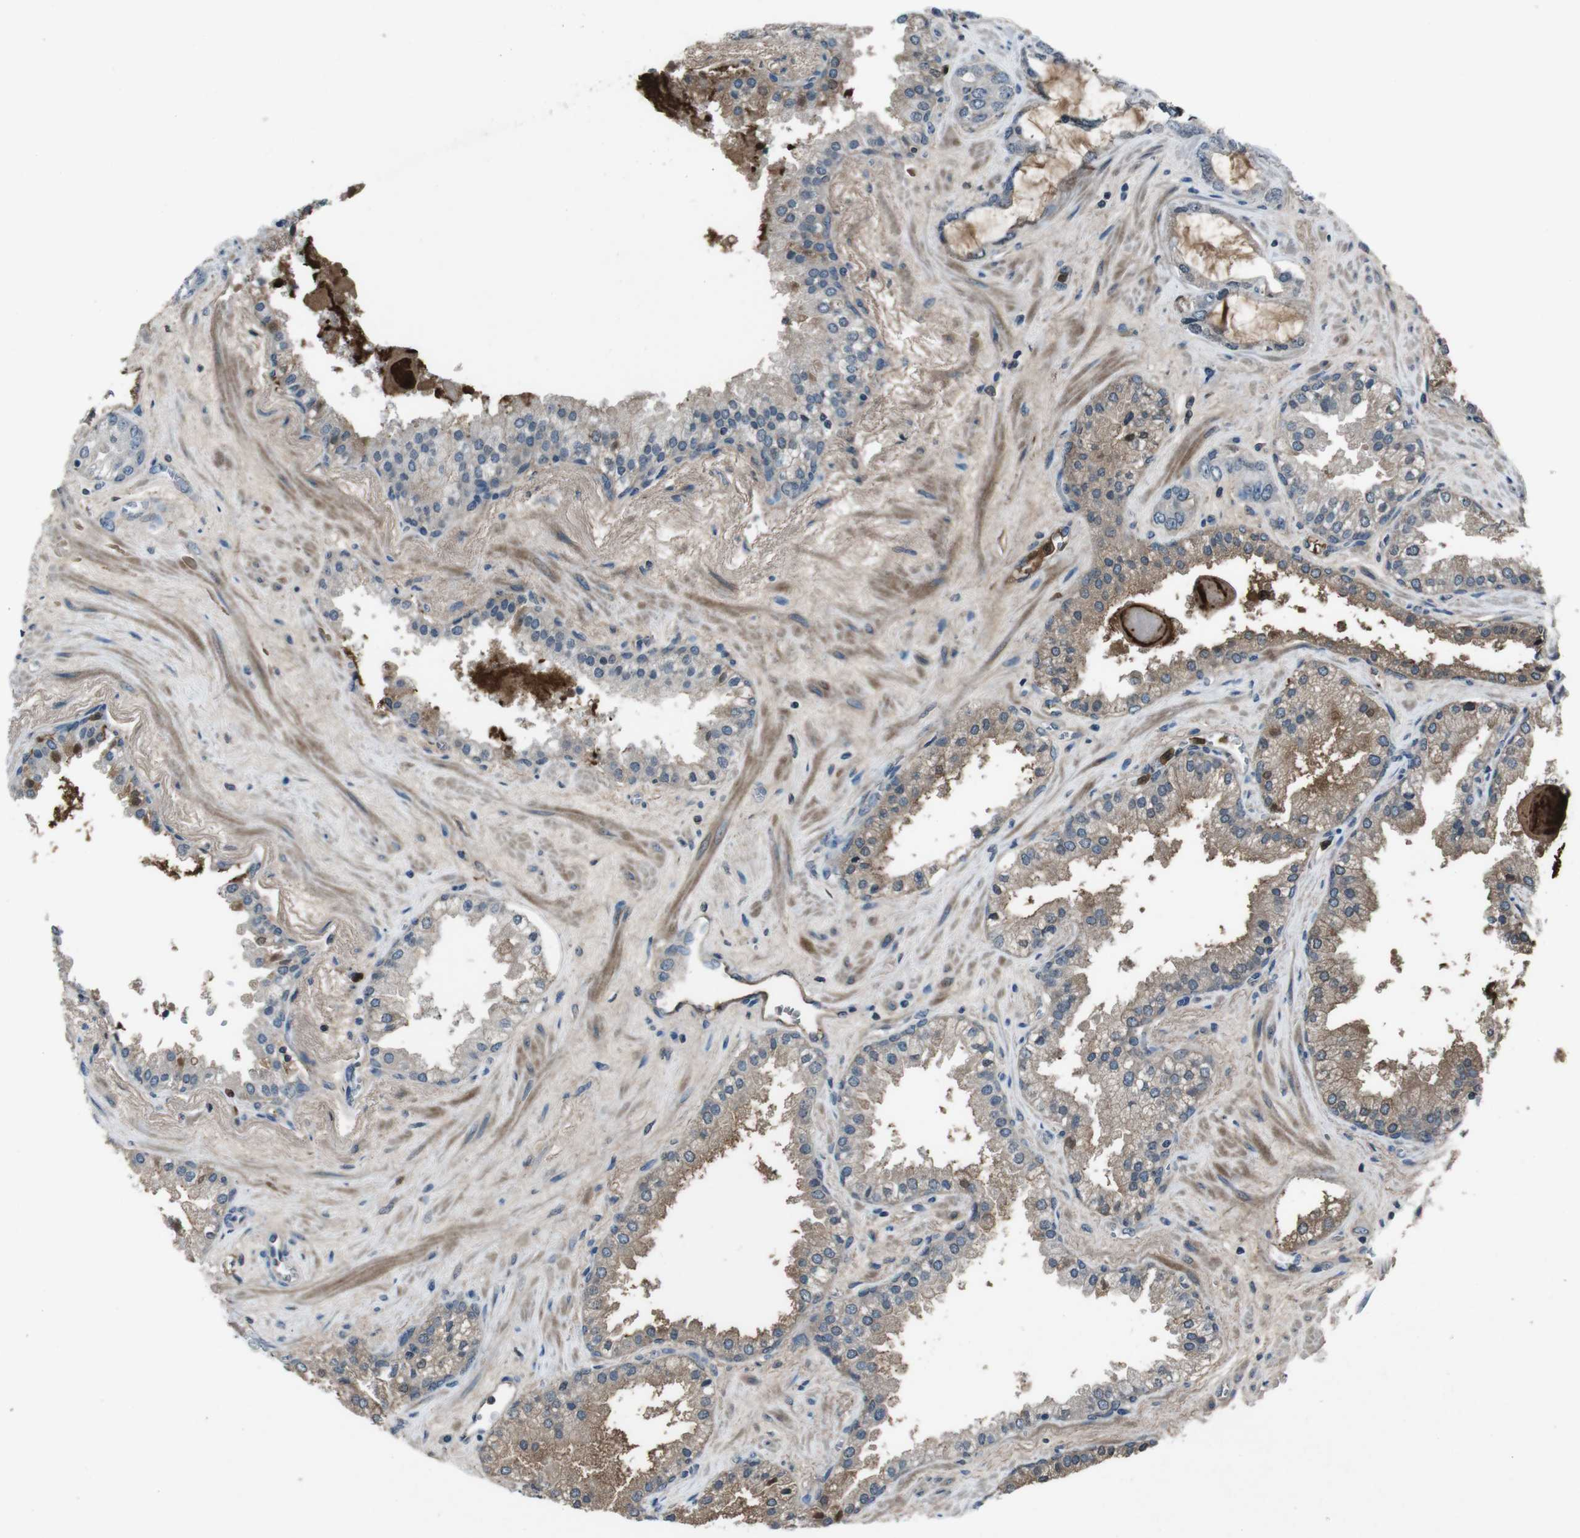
{"staining": {"intensity": "weak", "quantity": "<25%", "location": "cytoplasmic/membranous"}, "tissue": "prostate cancer", "cell_type": "Tumor cells", "image_type": "cancer", "snomed": [{"axis": "morphology", "description": "Adenocarcinoma, Low grade"}, {"axis": "topography", "description": "Prostate"}], "caption": "Low-grade adenocarcinoma (prostate) was stained to show a protein in brown. There is no significant positivity in tumor cells.", "gene": "UGT1A6", "patient": {"sex": "male", "age": 60}}